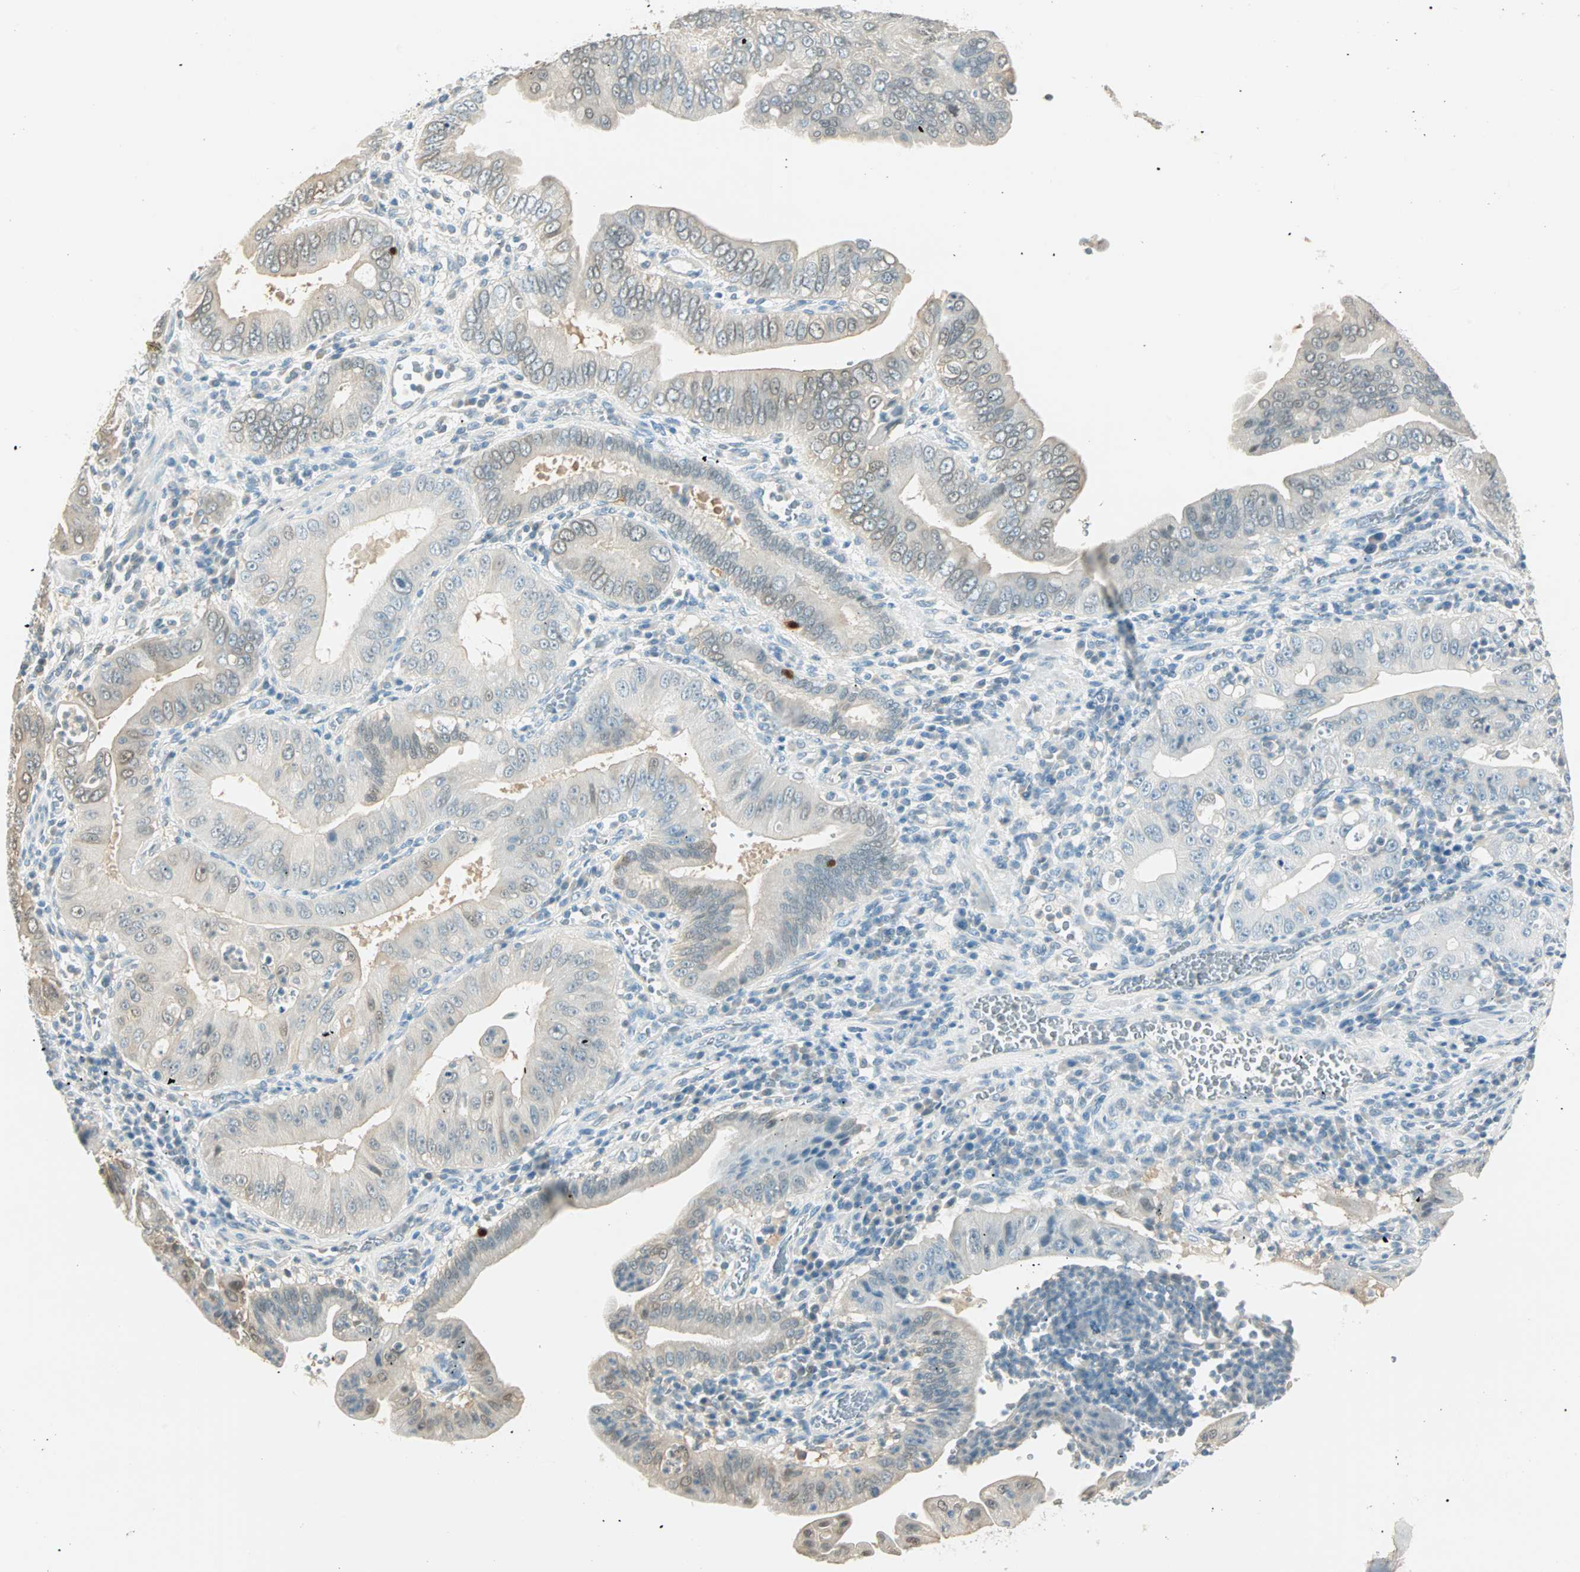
{"staining": {"intensity": "moderate", "quantity": "25%-75%", "location": "cytoplasmic/membranous,nuclear"}, "tissue": "pancreatic cancer", "cell_type": "Tumor cells", "image_type": "cancer", "snomed": [{"axis": "morphology", "description": "Normal tissue, NOS"}, {"axis": "topography", "description": "Lymph node"}], "caption": "There is medium levels of moderate cytoplasmic/membranous and nuclear positivity in tumor cells of pancreatic cancer, as demonstrated by immunohistochemical staining (brown color).", "gene": "S100A1", "patient": {"sex": "male", "age": 50}}